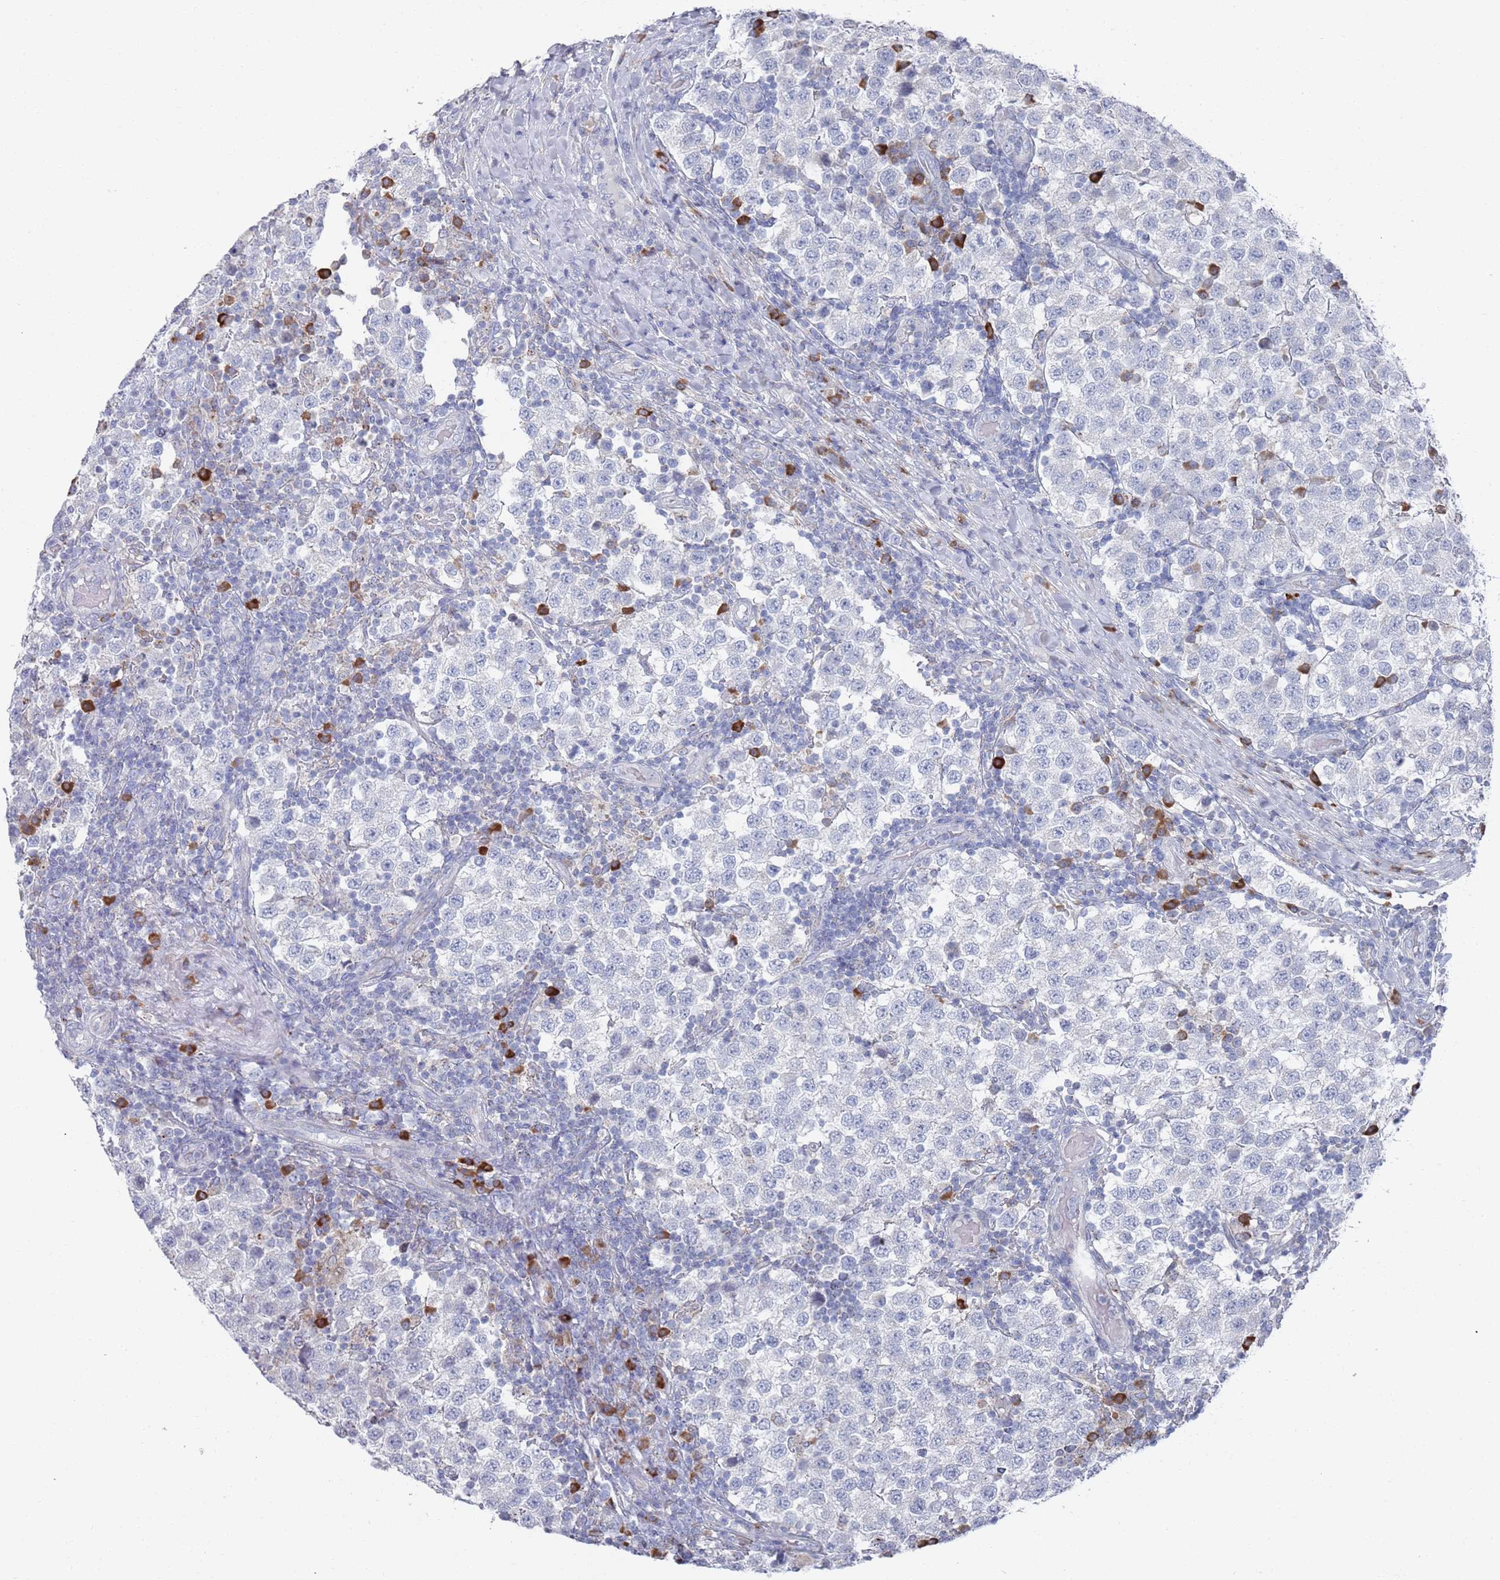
{"staining": {"intensity": "negative", "quantity": "none", "location": "none"}, "tissue": "testis cancer", "cell_type": "Tumor cells", "image_type": "cancer", "snomed": [{"axis": "morphology", "description": "Seminoma, NOS"}, {"axis": "topography", "description": "Testis"}], "caption": "A micrograph of human testis seminoma is negative for staining in tumor cells. The staining is performed using DAB brown chromogen with nuclei counter-stained in using hematoxylin.", "gene": "MAT1A", "patient": {"sex": "male", "age": 34}}